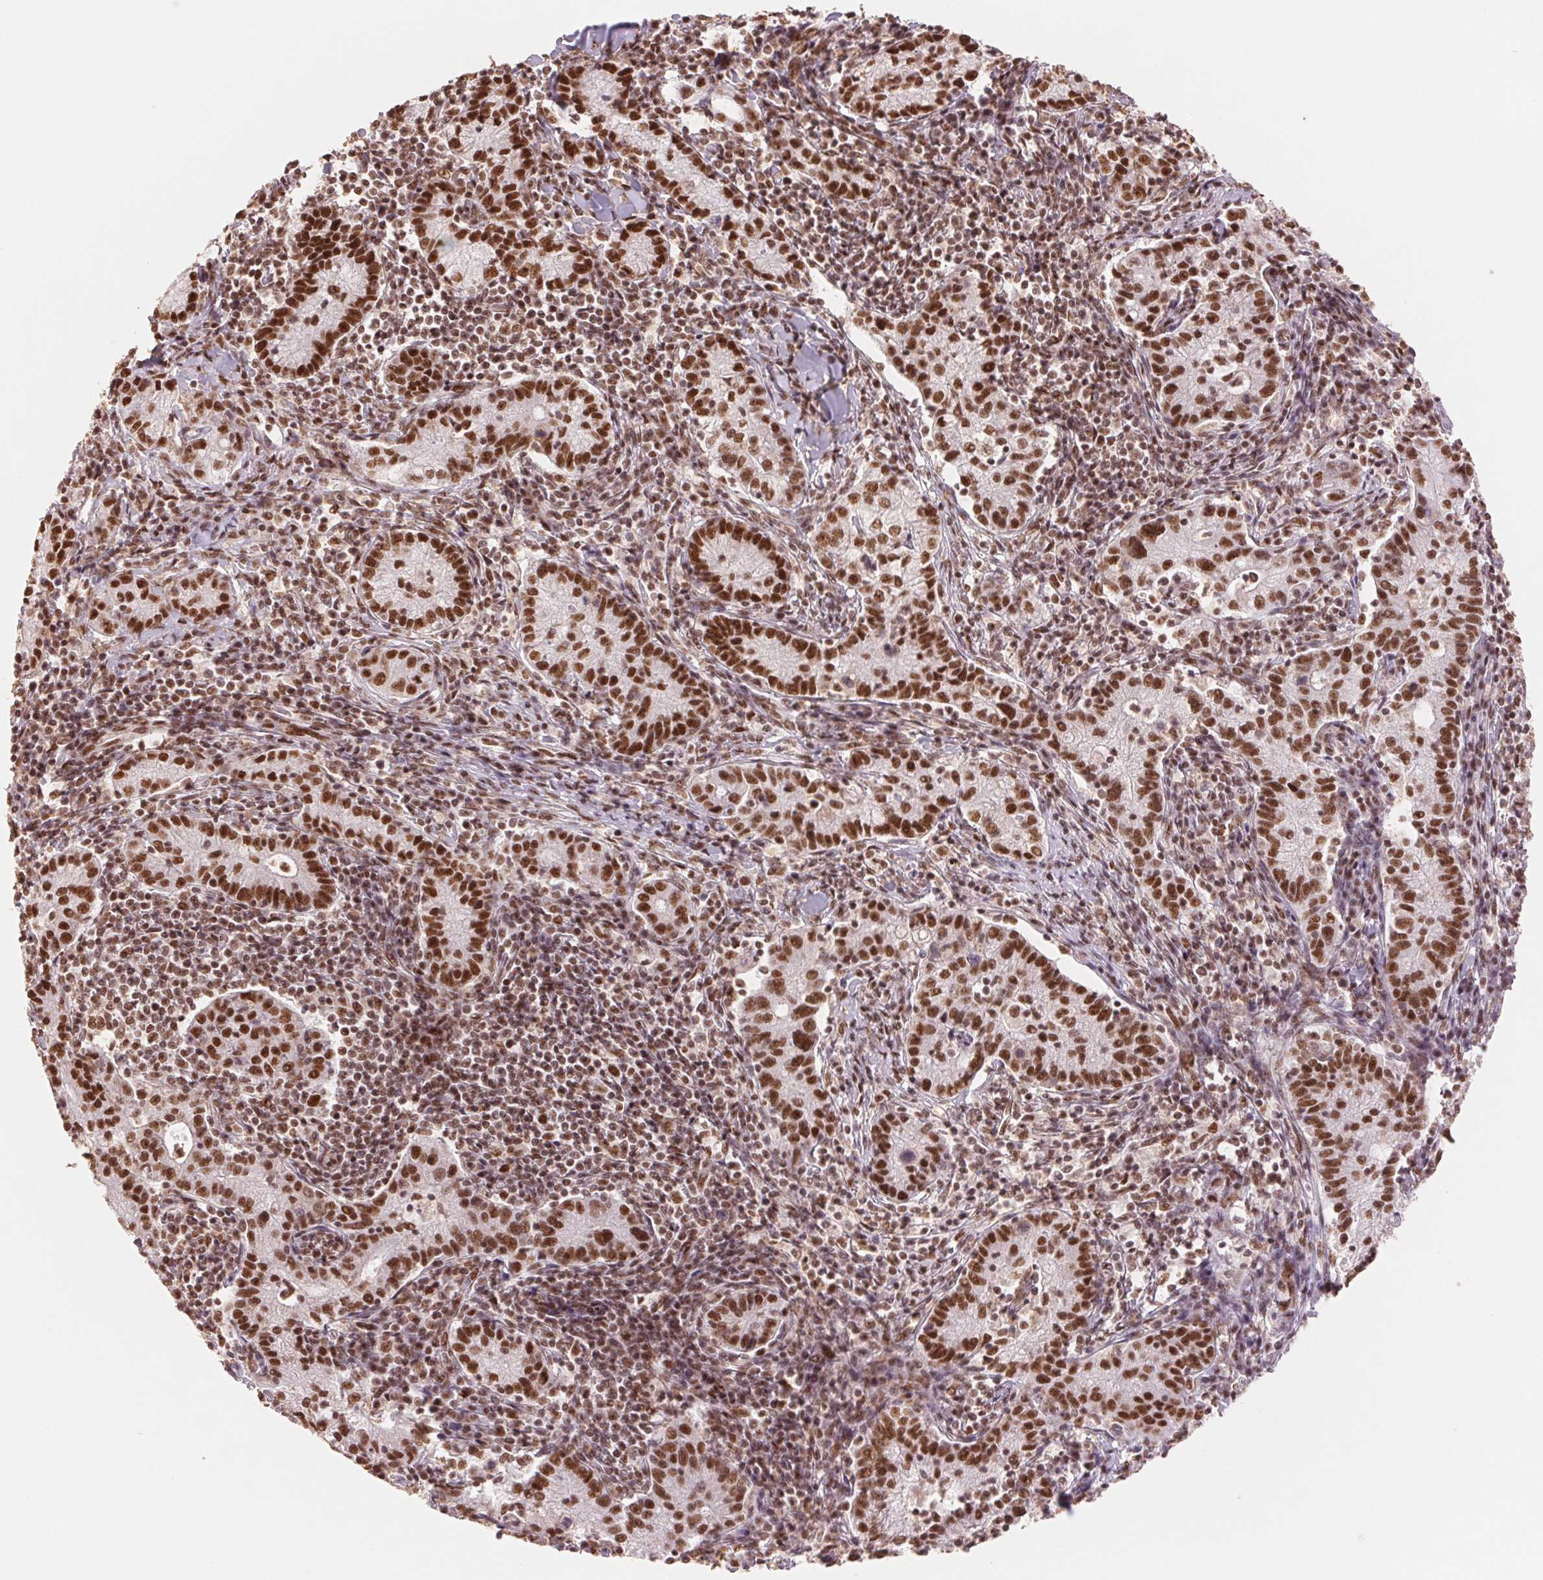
{"staining": {"intensity": "strong", "quantity": ">75%", "location": "nuclear"}, "tissue": "cervical cancer", "cell_type": "Tumor cells", "image_type": "cancer", "snomed": [{"axis": "morphology", "description": "Normal tissue, NOS"}, {"axis": "morphology", "description": "Adenocarcinoma, NOS"}, {"axis": "topography", "description": "Cervix"}], "caption": "Protein expression analysis of cervical adenocarcinoma displays strong nuclear positivity in about >75% of tumor cells.", "gene": "SREK1", "patient": {"sex": "female", "age": 44}}